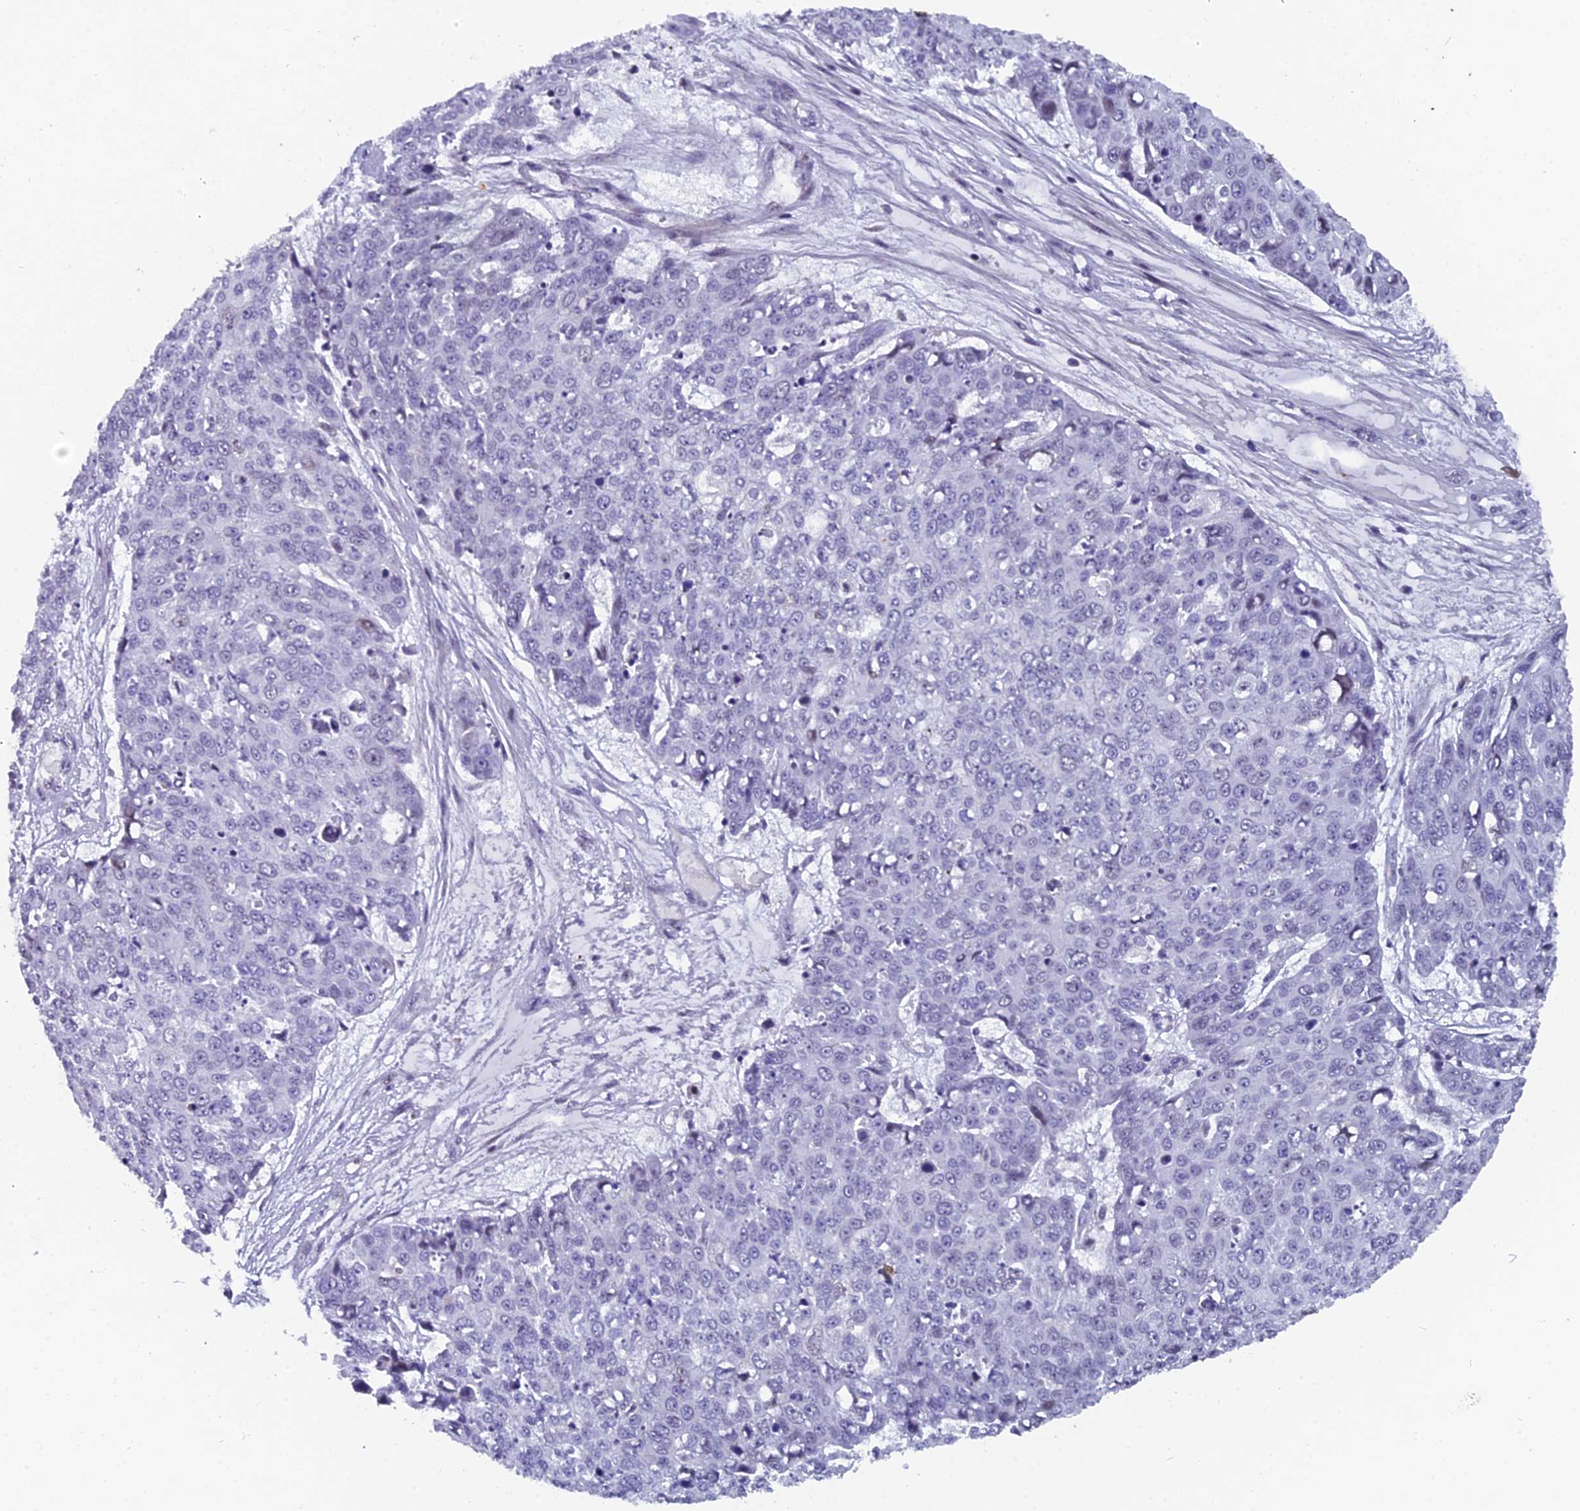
{"staining": {"intensity": "negative", "quantity": "none", "location": "none"}, "tissue": "skin cancer", "cell_type": "Tumor cells", "image_type": "cancer", "snomed": [{"axis": "morphology", "description": "Squamous cell carcinoma, NOS"}, {"axis": "topography", "description": "Skin"}], "caption": "Tumor cells show no significant expression in skin cancer (squamous cell carcinoma). (Stains: DAB (3,3'-diaminobenzidine) IHC with hematoxylin counter stain, Microscopy: brightfield microscopy at high magnification).", "gene": "XKR9", "patient": {"sex": "male", "age": 71}}